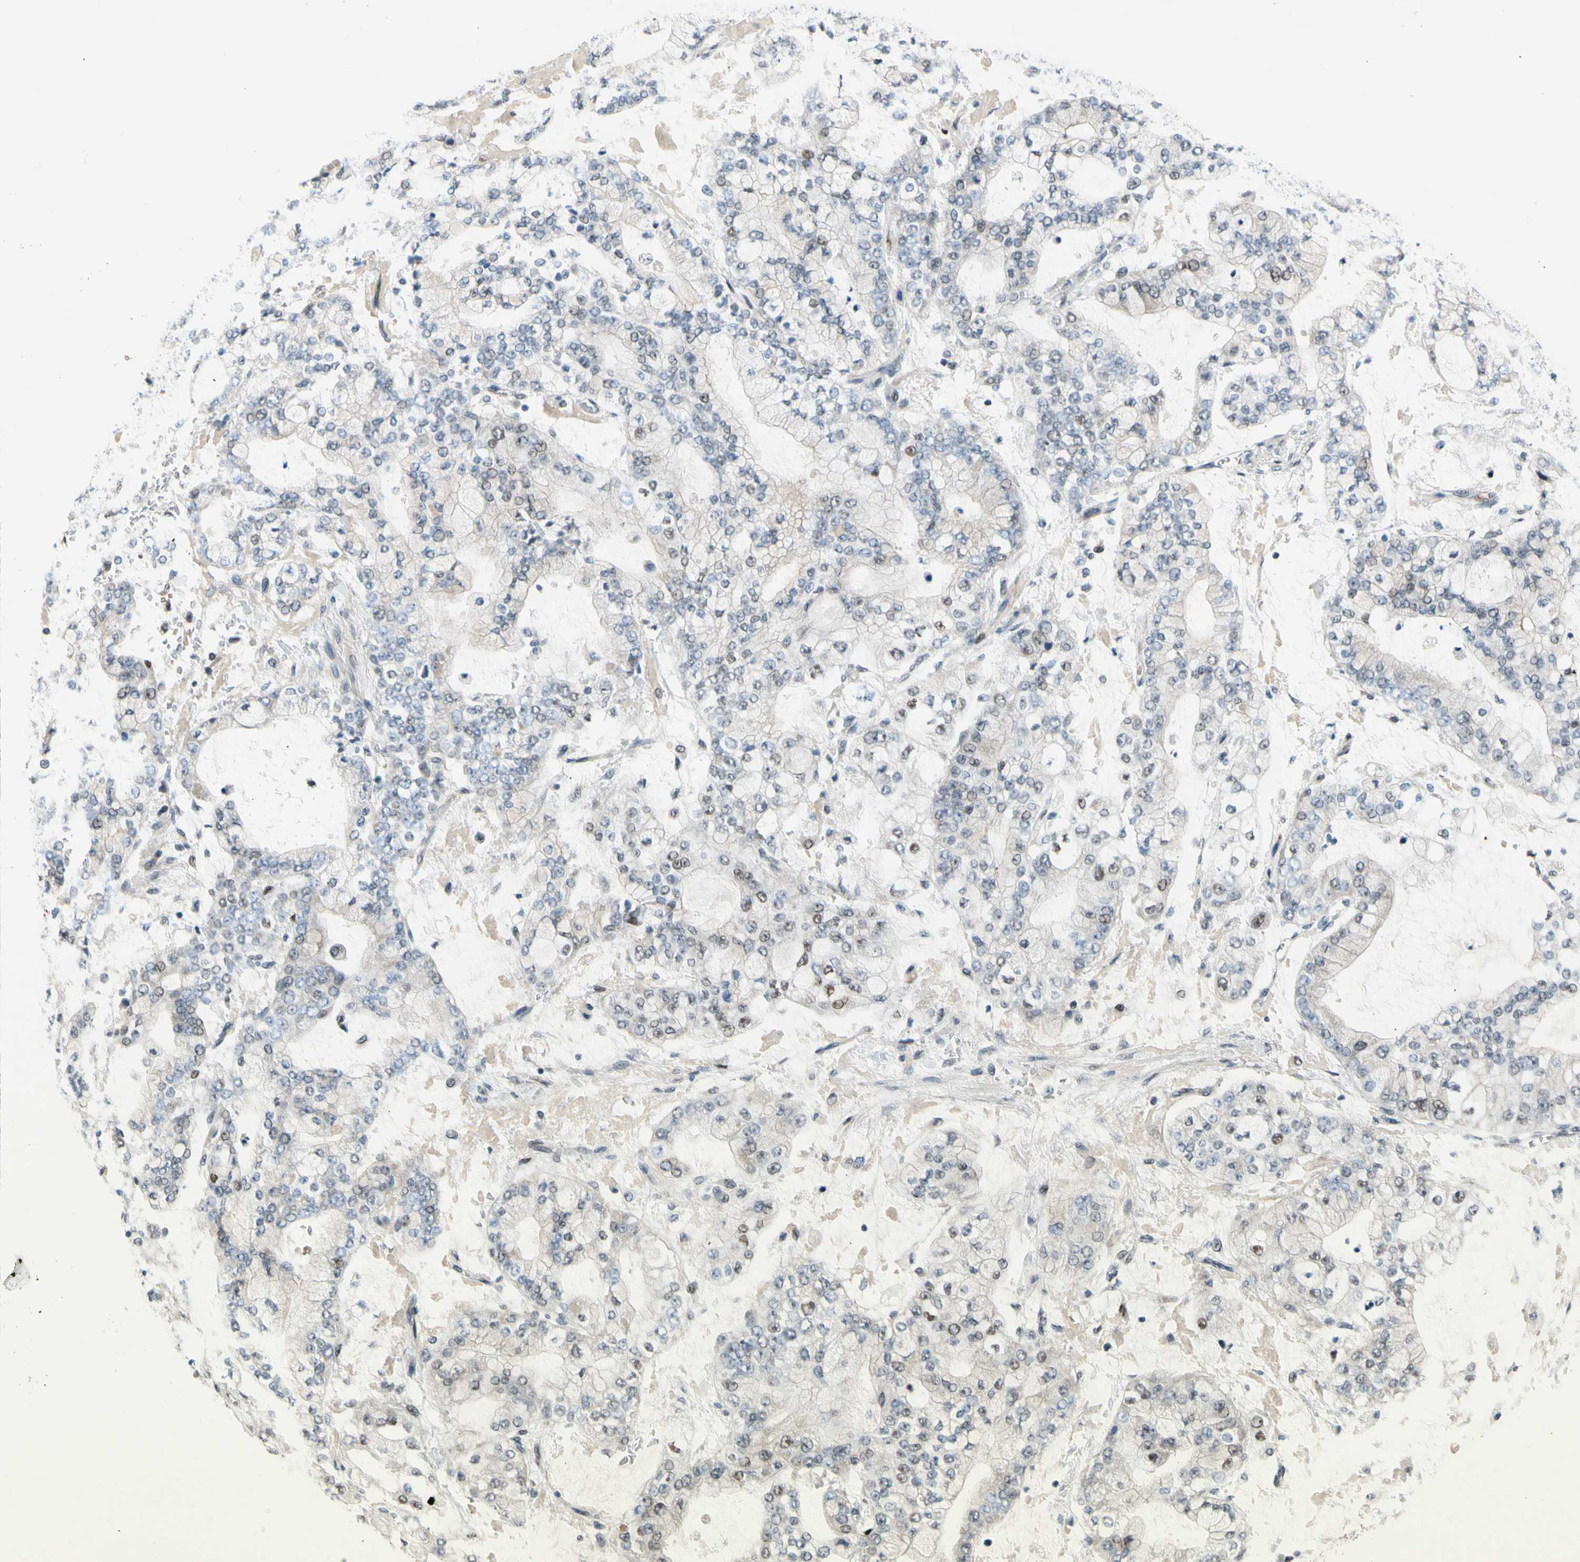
{"staining": {"intensity": "weak", "quantity": "<25%", "location": "nuclear"}, "tissue": "stomach cancer", "cell_type": "Tumor cells", "image_type": "cancer", "snomed": [{"axis": "morphology", "description": "Adenocarcinoma, NOS"}, {"axis": "topography", "description": "Stomach"}], "caption": "High magnification brightfield microscopy of stomach cancer stained with DAB (3,3'-diaminobenzidine) (brown) and counterstained with hematoxylin (blue): tumor cells show no significant expression.", "gene": "ZNF184", "patient": {"sex": "male", "age": 76}}